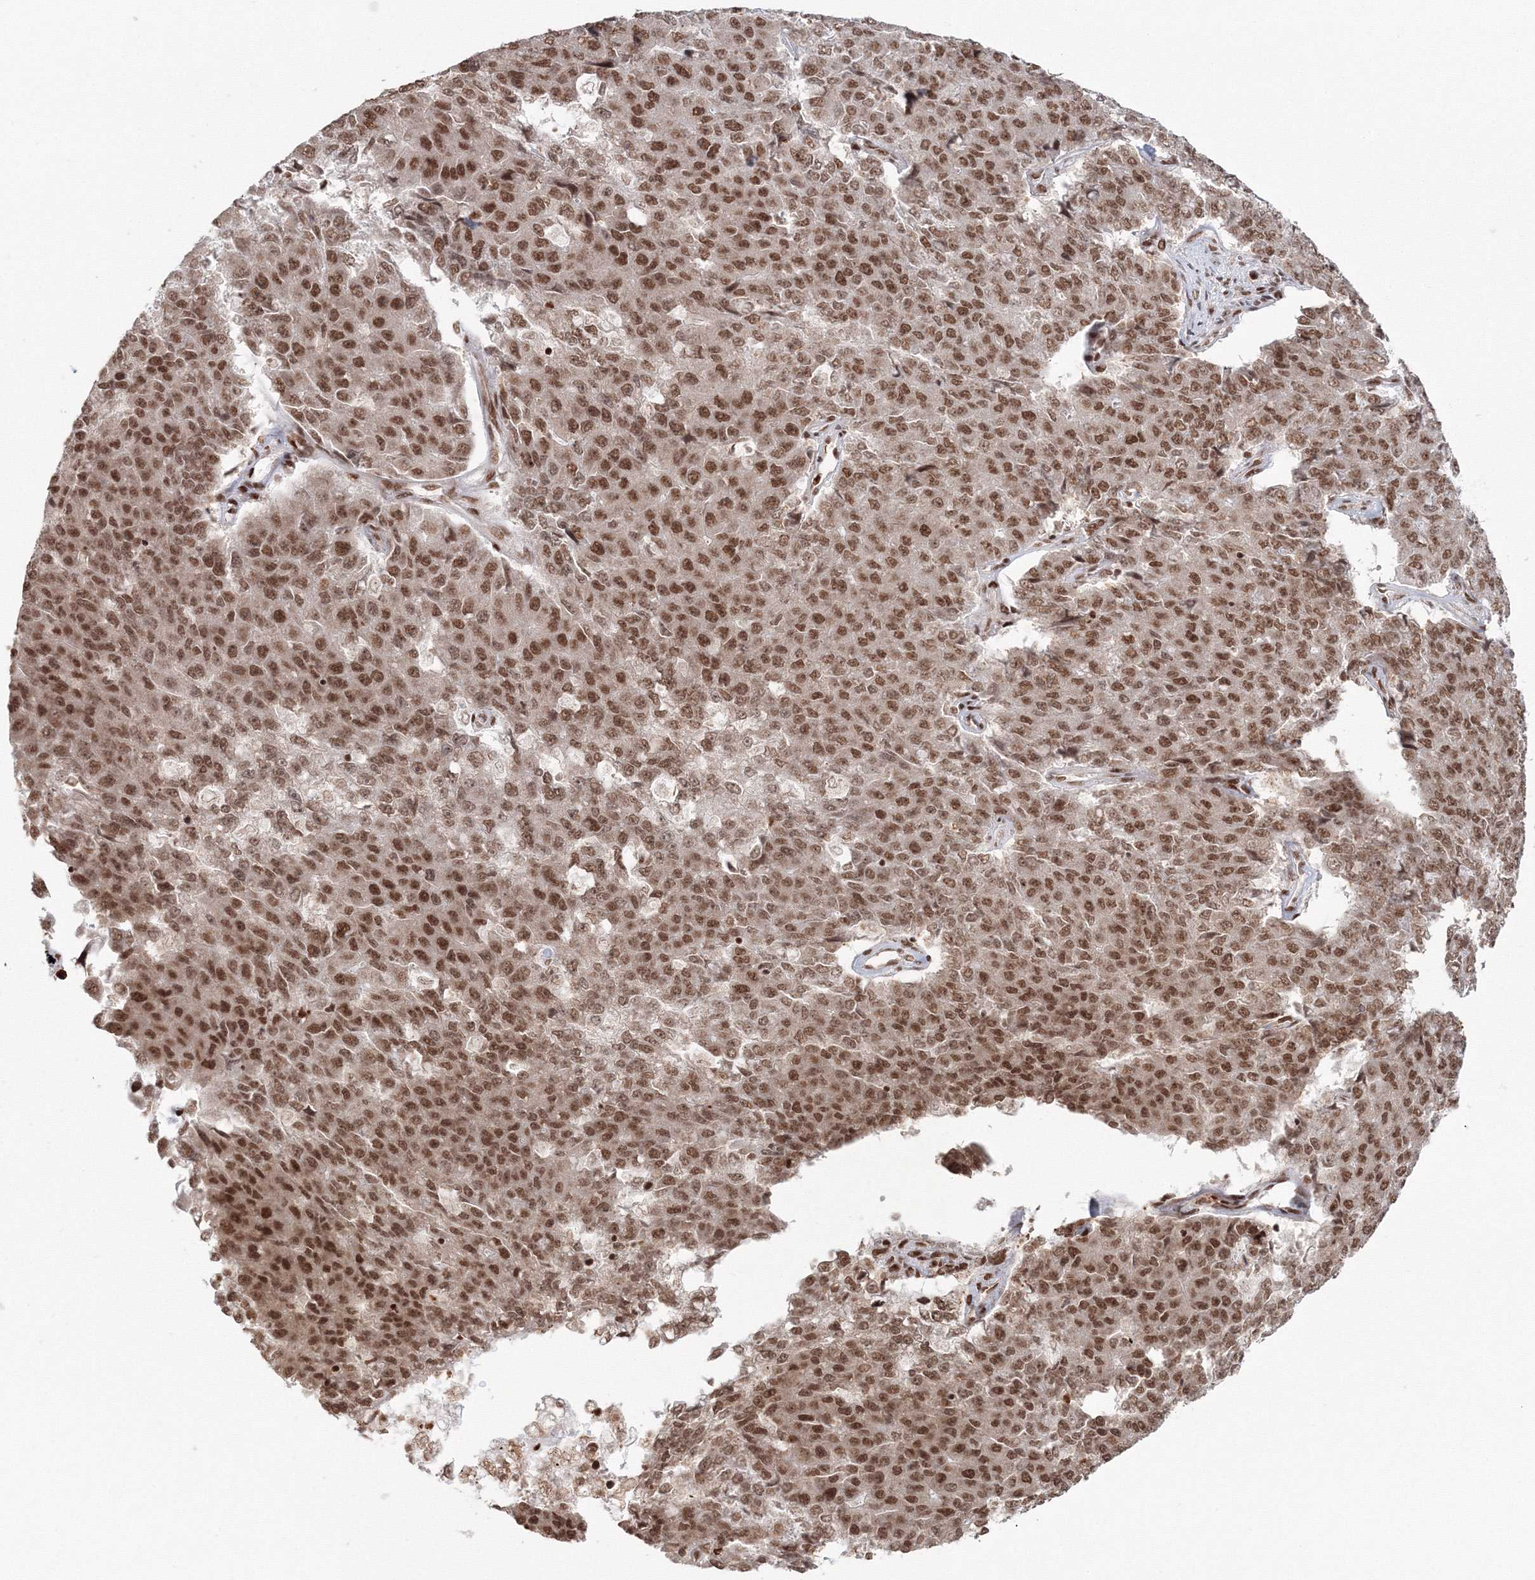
{"staining": {"intensity": "strong", "quantity": ">75%", "location": "nuclear"}, "tissue": "pancreatic cancer", "cell_type": "Tumor cells", "image_type": "cancer", "snomed": [{"axis": "morphology", "description": "Adenocarcinoma, NOS"}, {"axis": "topography", "description": "Pancreas"}], "caption": "Pancreatic cancer stained with DAB (3,3'-diaminobenzidine) immunohistochemistry displays high levels of strong nuclear staining in approximately >75% of tumor cells.", "gene": "KIF20A", "patient": {"sex": "male", "age": 50}}